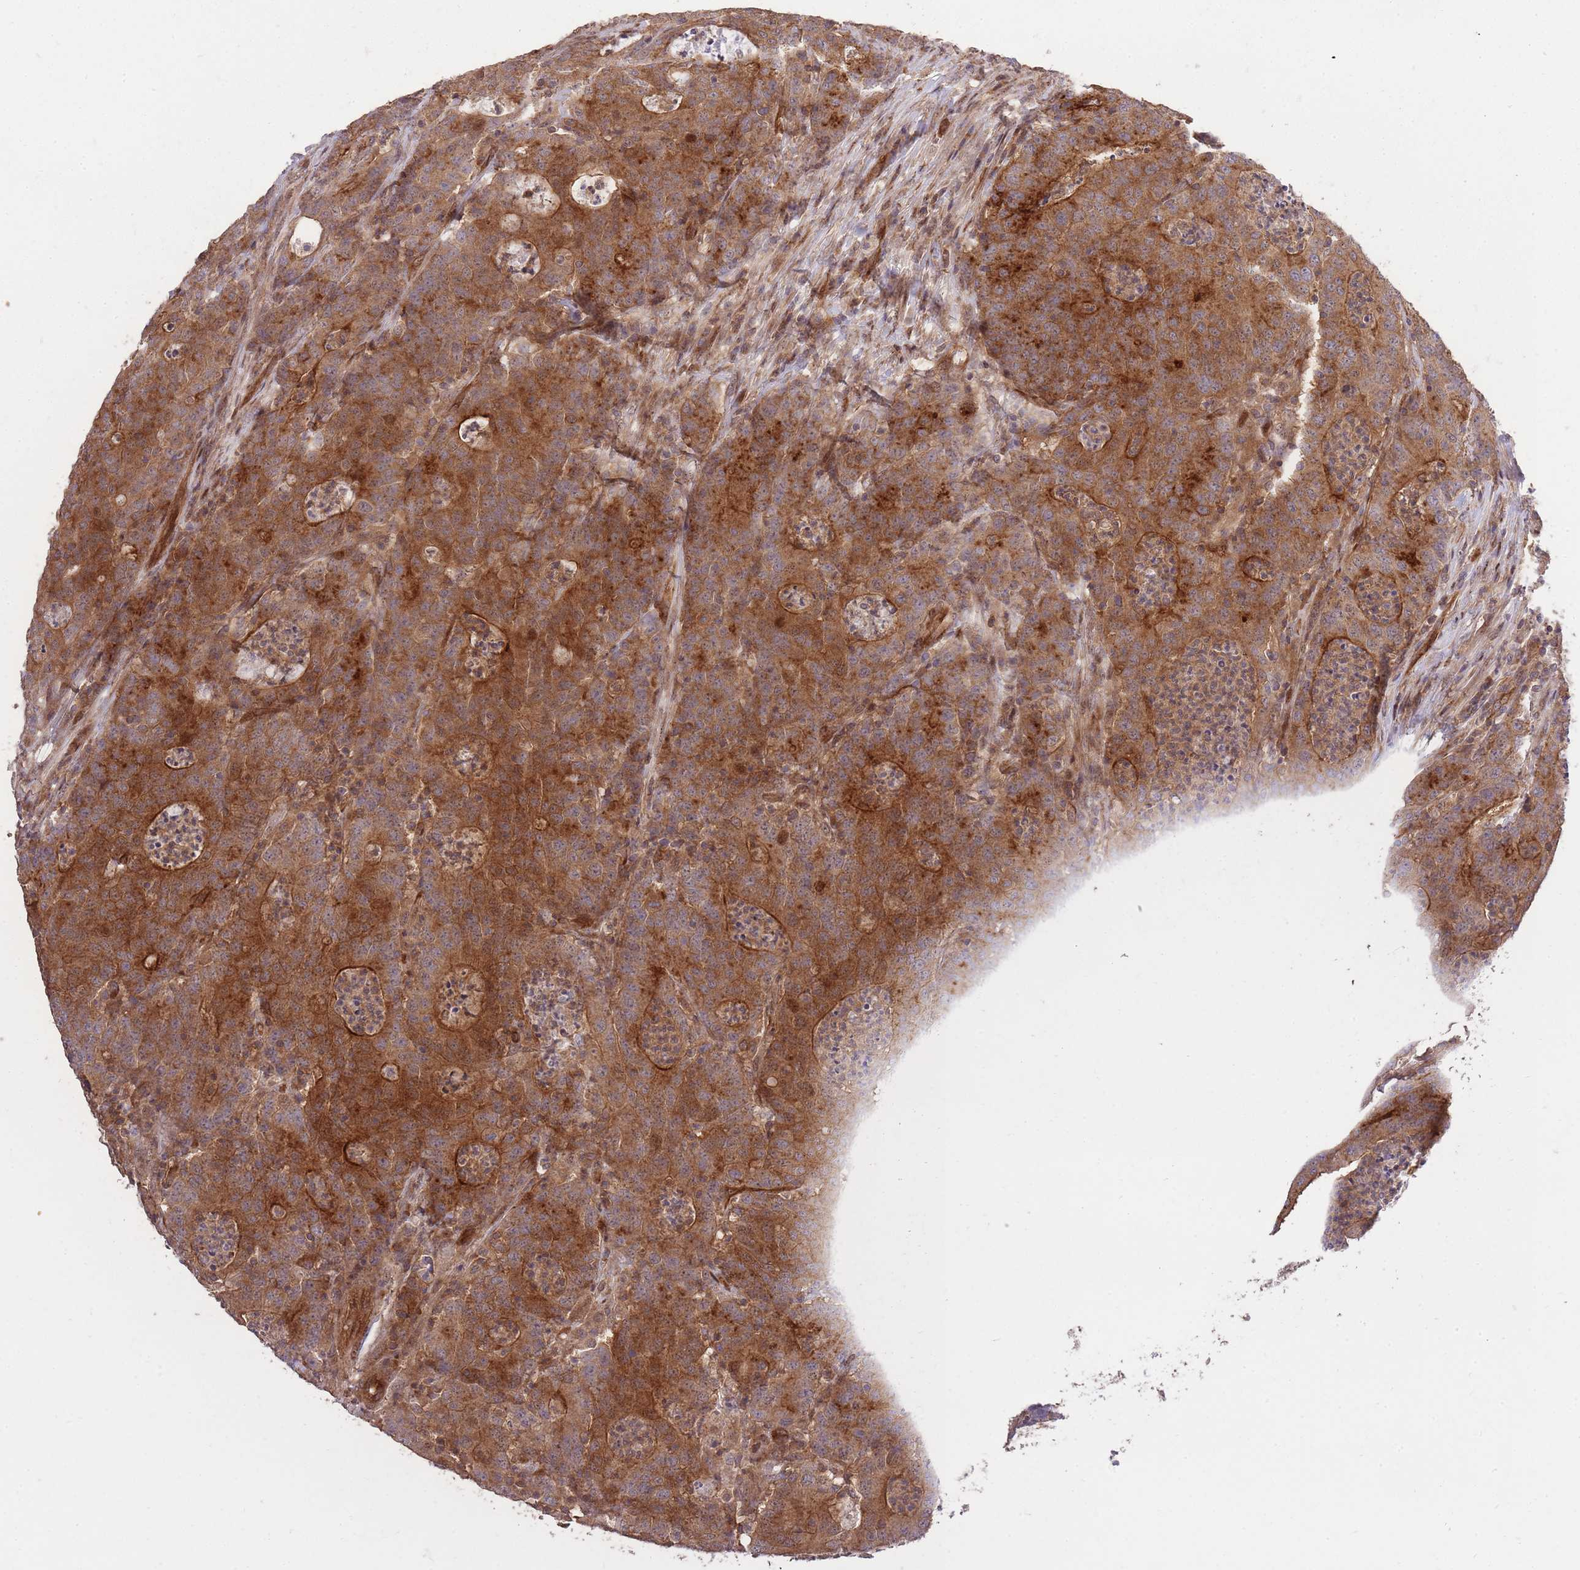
{"staining": {"intensity": "strong", "quantity": ">75%", "location": "cytoplasmic/membranous"}, "tissue": "colorectal cancer", "cell_type": "Tumor cells", "image_type": "cancer", "snomed": [{"axis": "morphology", "description": "Adenocarcinoma, NOS"}, {"axis": "topography", "description": "Colon"}], "caption": "Colorectal cancer (adenocarcinoma) stained for a protein shows strong cytoplasmic/membranous positivity in tumor cells.", "gene": "PLD1", "patient": {"sex": "male", "age": 83}}